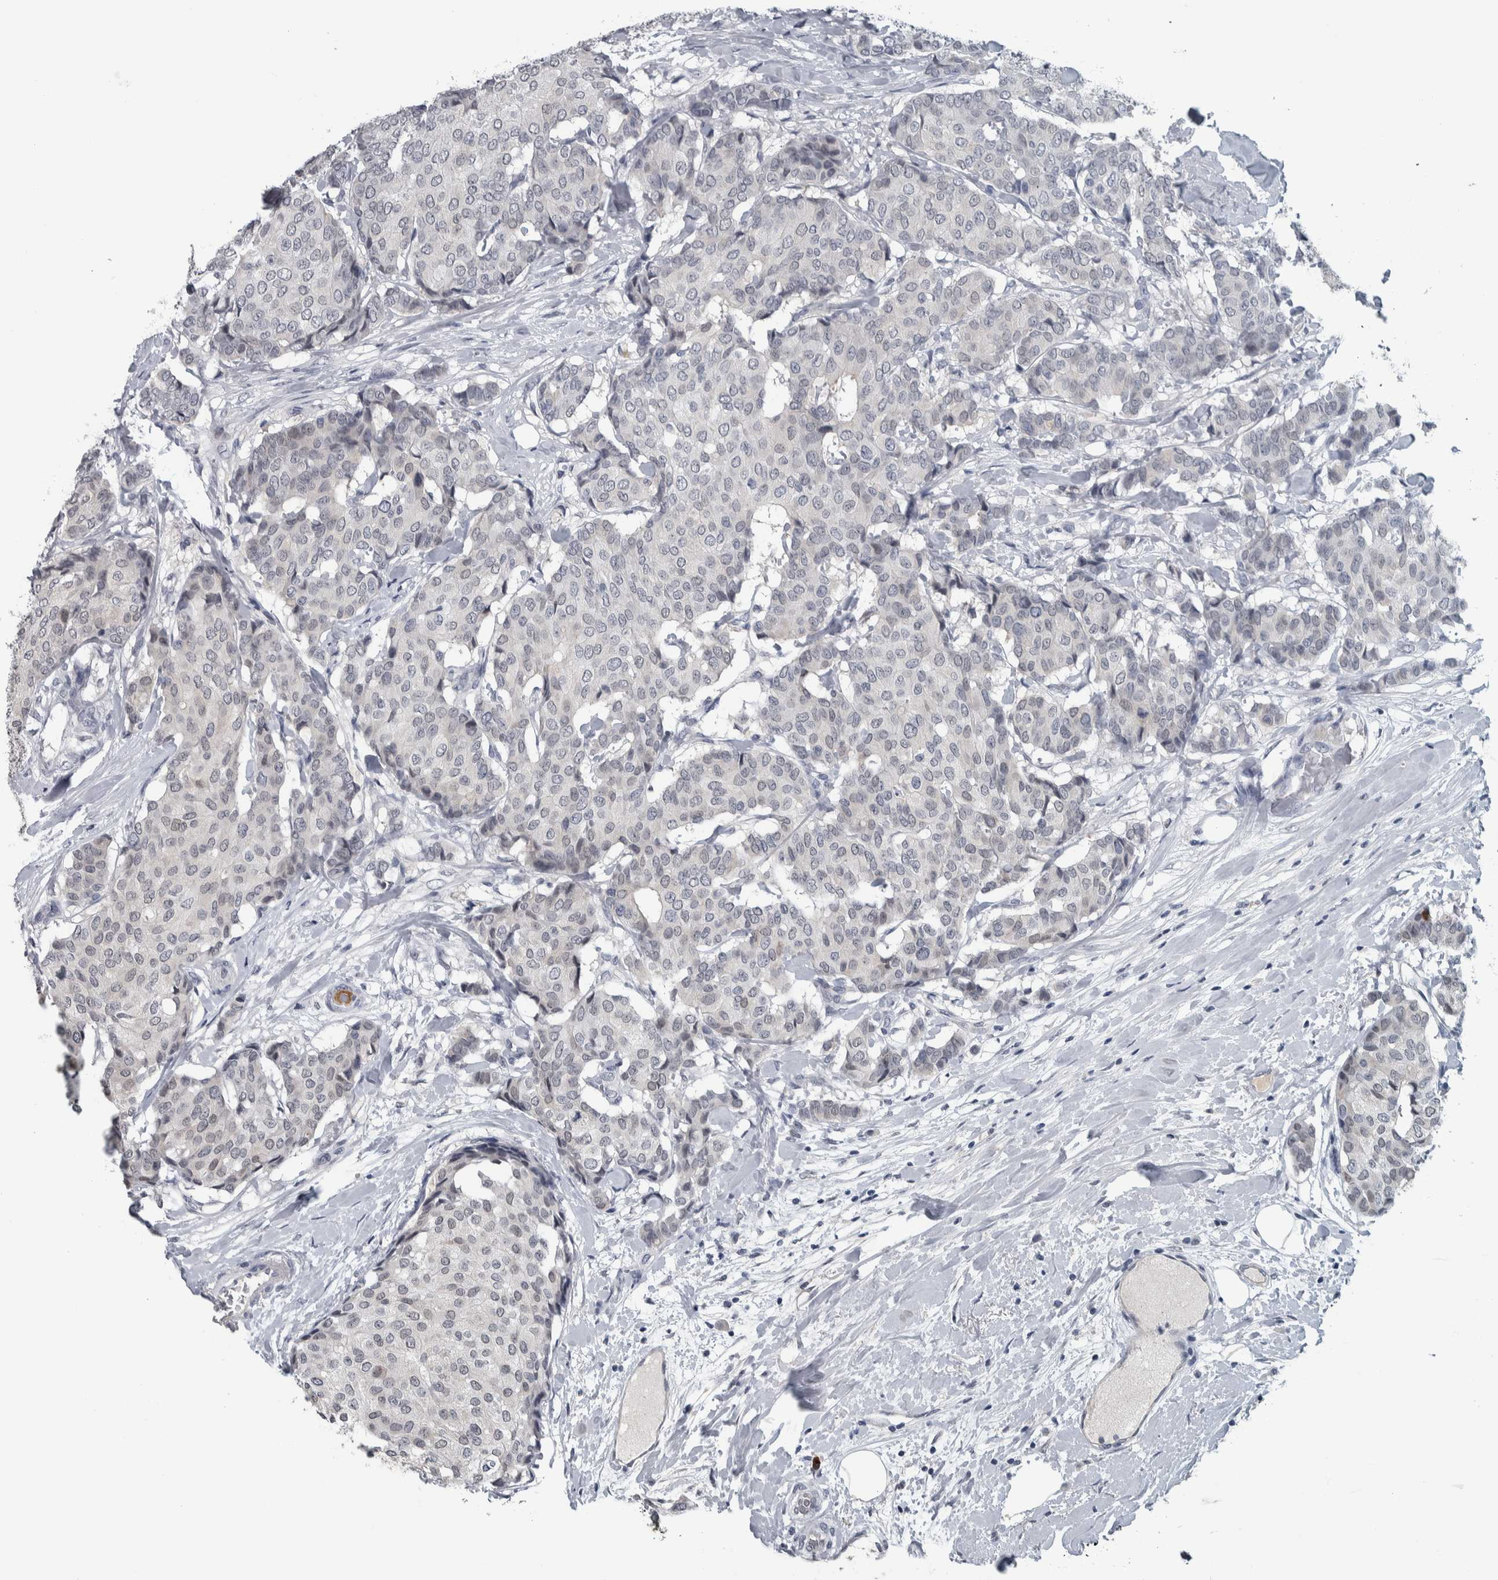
{"staining": {"intensity": "negative", "quantity": "none", "location": "none"}, "tissue": "breast cancer", "cell_type": "Tumor cells", "image_type": "cancer", "snomed": [{"axis": "morphology", "description": "Duct carcinoma"}, {"axis": "topography", "description": "Breast"}], "caption": "DAB (3,3'-diaminobenzidine) immunohistochemical staining of breast cancer displays no significant expression in tumor cells.", "gene": "CAVIN4", "patient": {"sex": "female", "age": 75}}